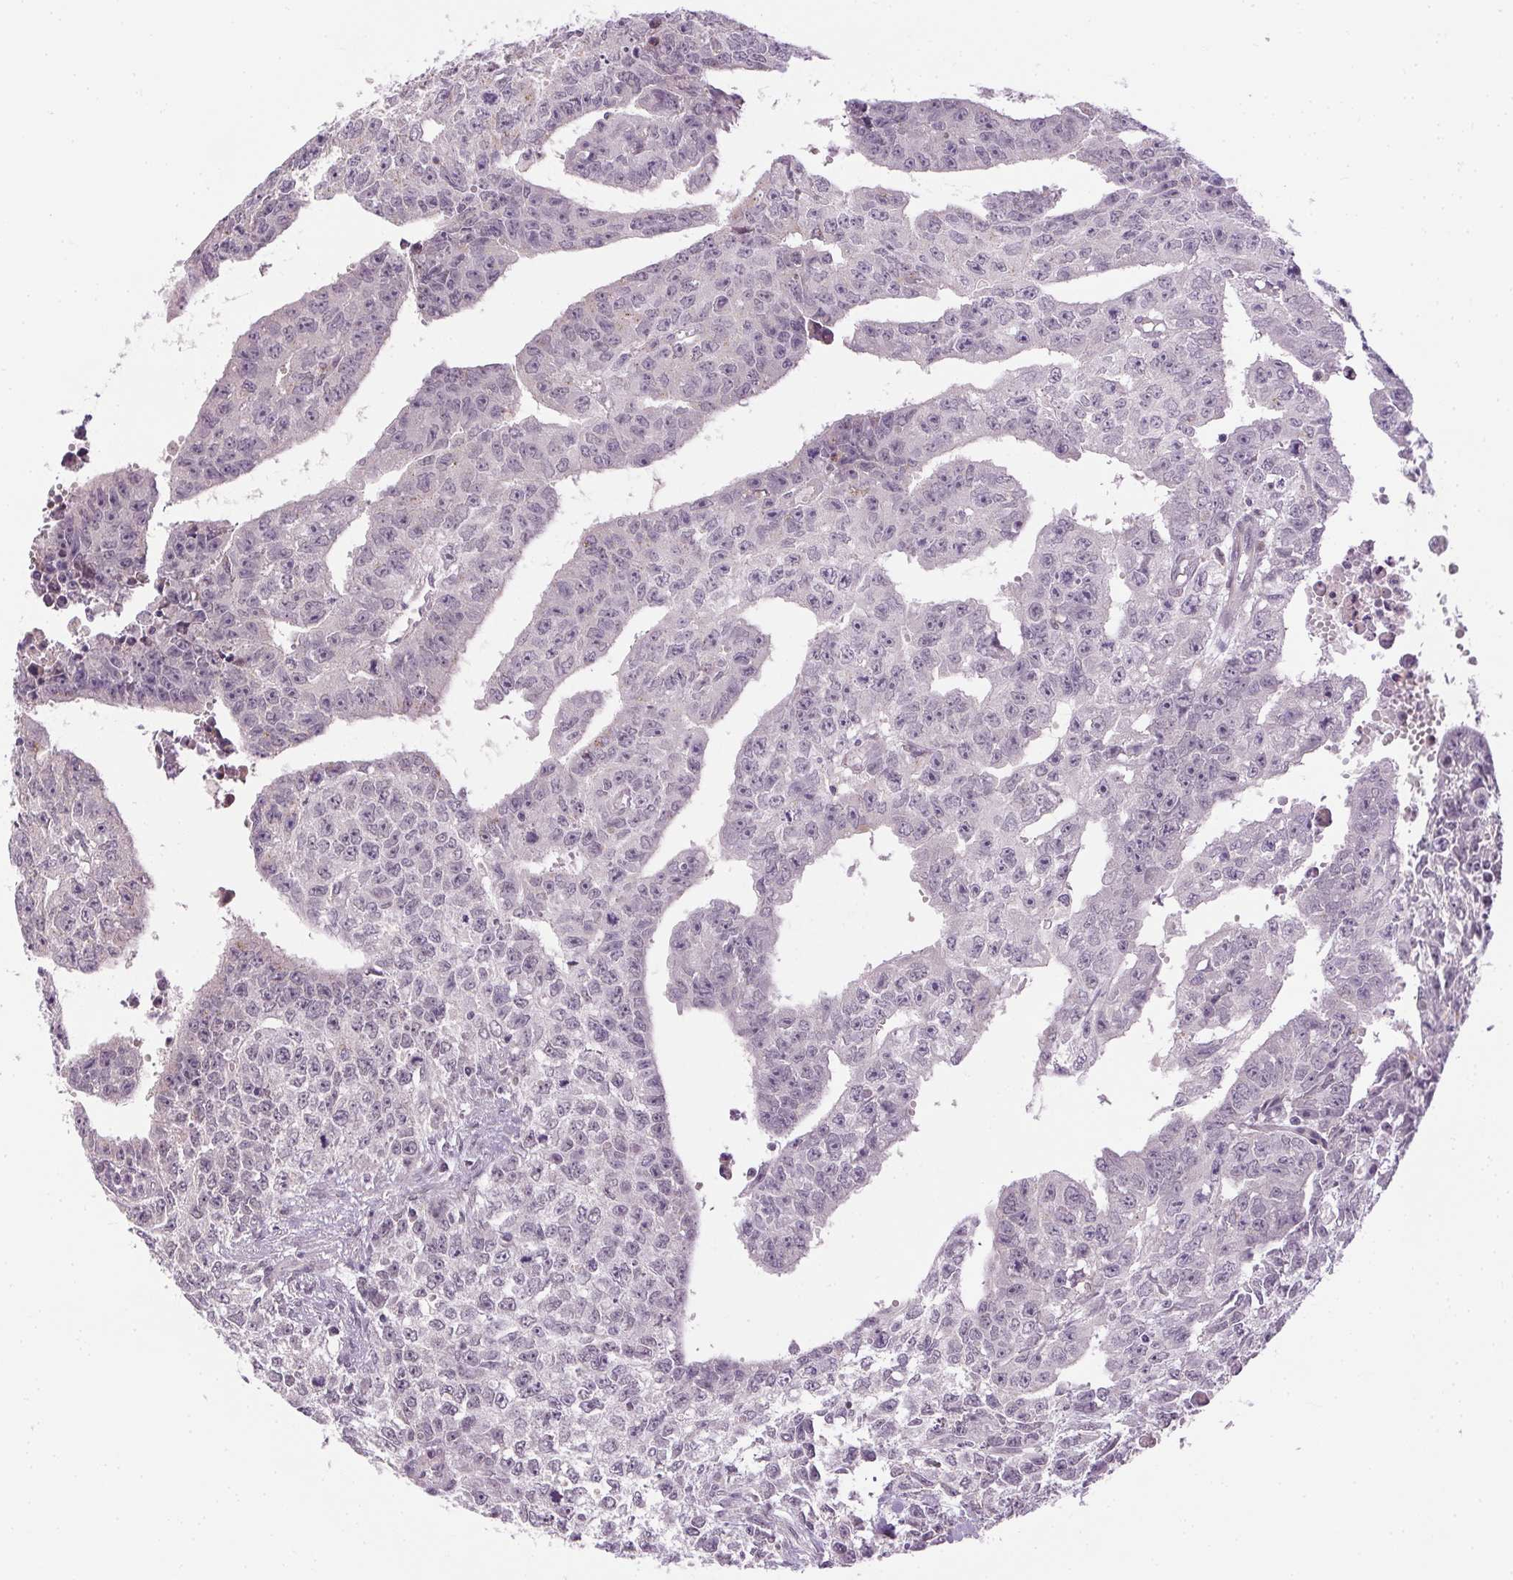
{"staining": {"intensity": "weak", "quantity": "<25%", "location": "nuclear"}, "tissue": "testis cancer", "cell_type": "Tumor cells", "image_type": "cancer", "snomed": [{"axis": "morphology", "description": "Carcinoma, Embryonal, NOS"}, {"axis": "morphology", "description": "Teratoma, malignant, NOS"}, {"axis": "topography", "description": "Testis"}], "caption": "Testis cancer was stained to show a protein in brown. There is no significant expression in tumor cells. The staining is performed using DAB (3,3'-diaminobenzidine) brown chromogen with nuclei counter-stained in using hematoxylin.", "gene": "FAM168A", "patient": {"sex": "male", "age": 24}}